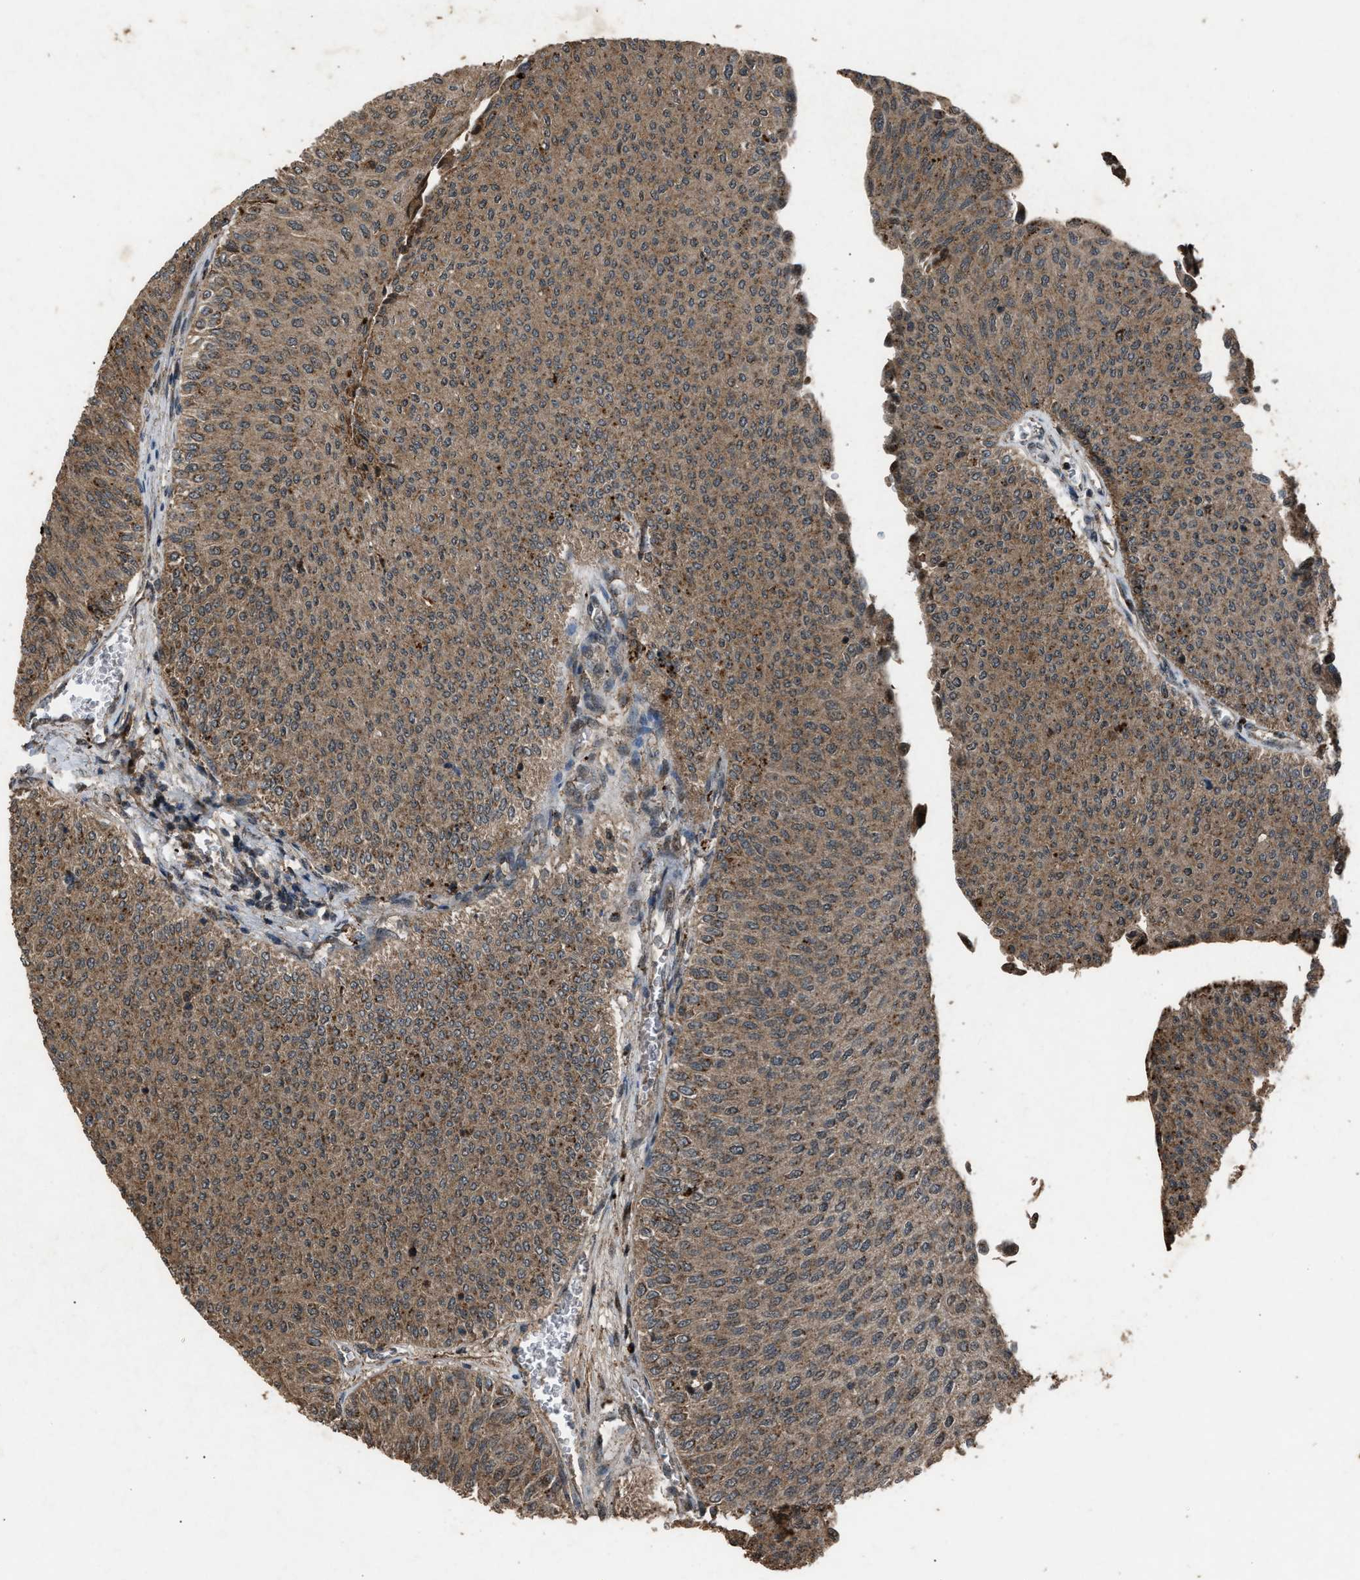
{"staining": {"intensity": "moderate", "quantity": ">75%", "location": "cytoplasmic/membranous"}, "tissue": "urothelial cancer", "cell_type": "Tumor cells", "image_type": "cancer", "snomed": [{"axis": "morphology", "description": "Urothelial carcinoma, Low grade"}, {"axis": "topography", "description": "Urinary bladder"}], "caption": "A medium amount of moderate cytoplasmic/membranous expression is appreciated in about >75% of tumor cells in low-grade urothelial carcinoma tissue.", "gene": "PSMD1", "patient": {"sex": "male", "age": 78}}